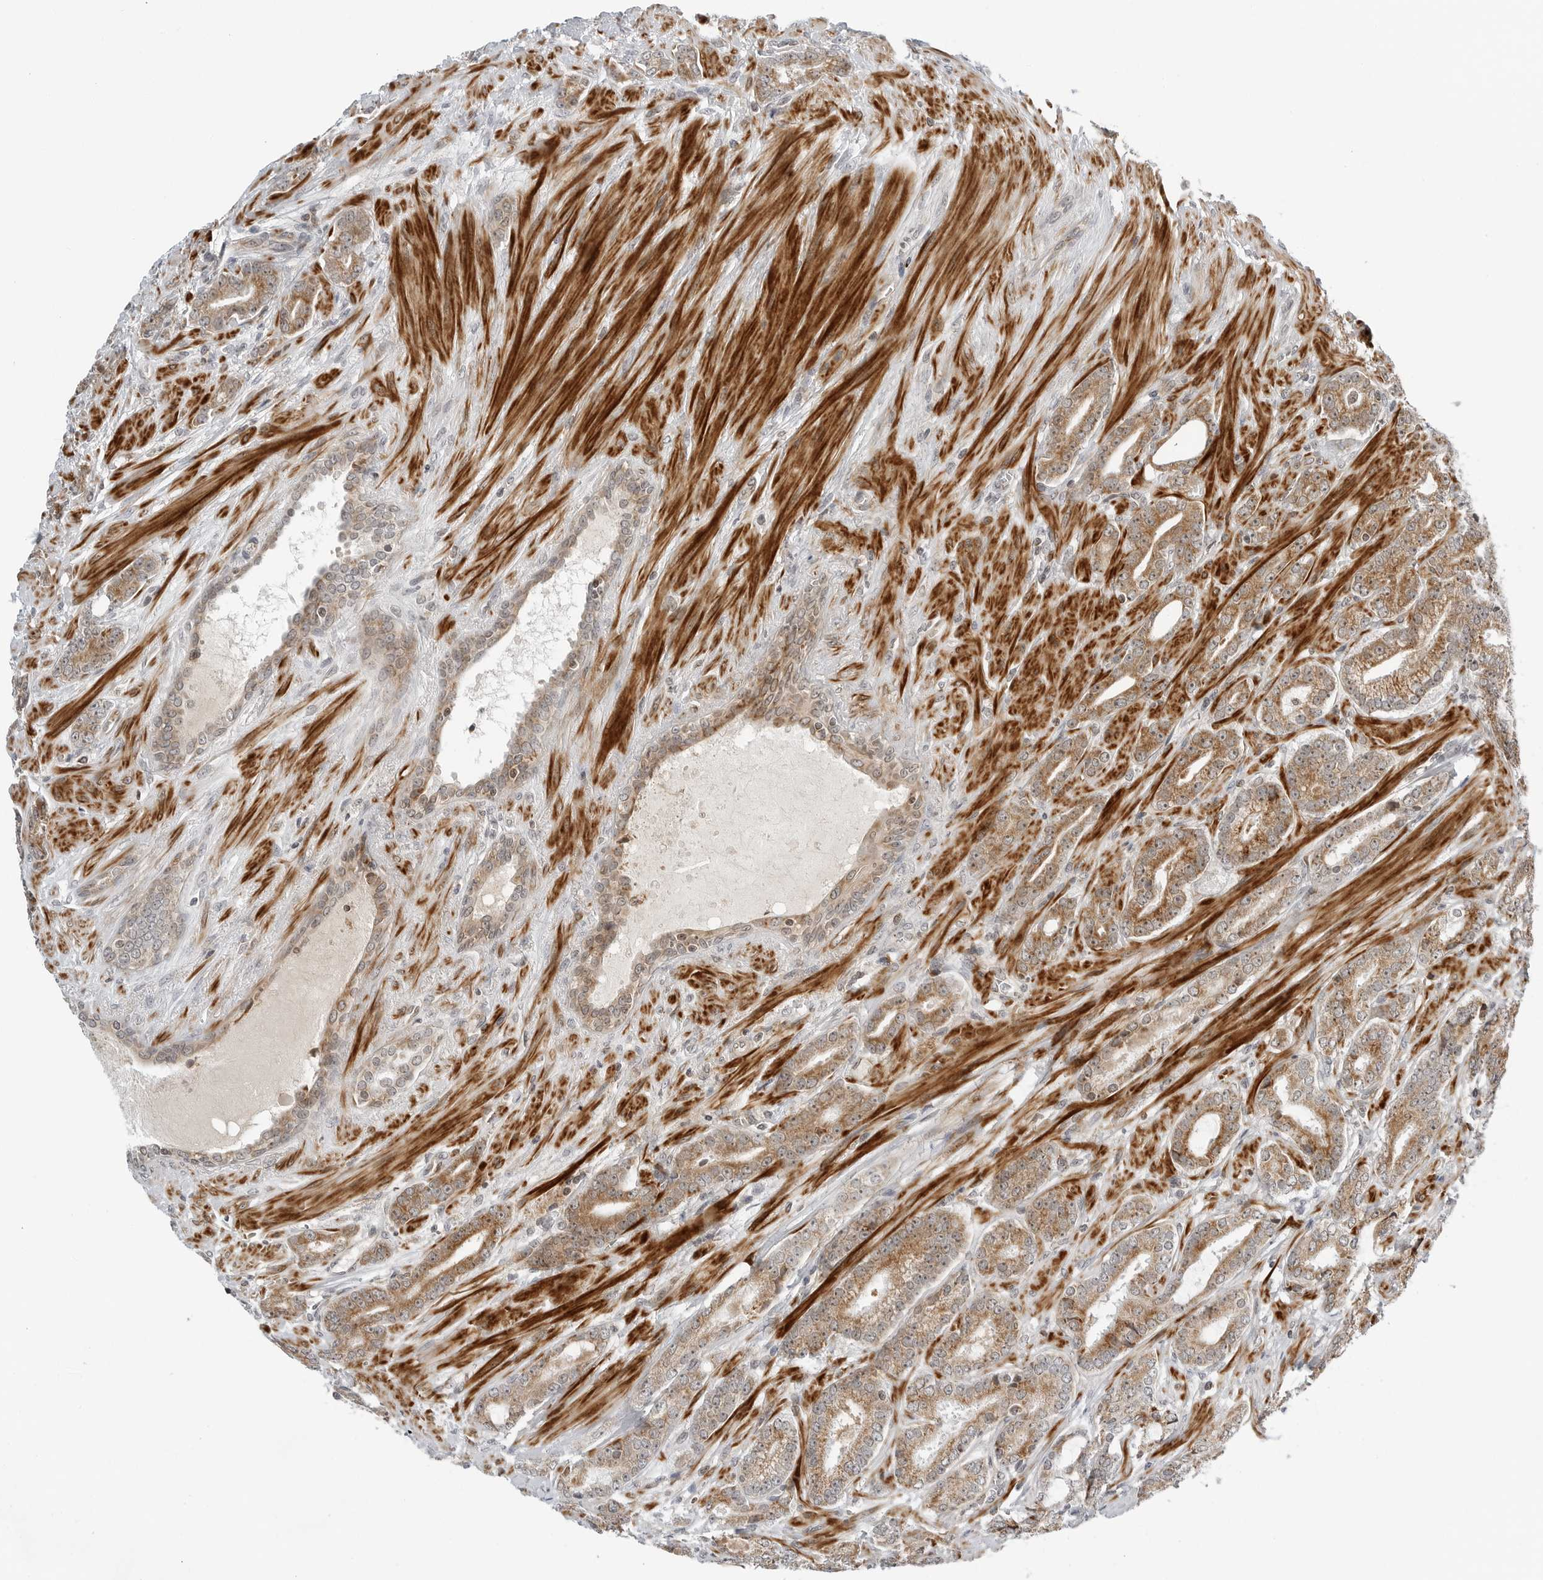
{"staining": {"intensity": "moderate", "quantity": ">75%", "location": "cytoplasmic/membranous"}, "tissue": "prostate cancer", "cell_type": "Tumor cells", "image_type": "cancer", "snomed": [{"axis": "morphology", "description": "Adenocarcinoma, High grade"}, {"axis": "topography", "description": "Prostate"}], "caption": "Immunohistochemistry (IHC) (DAB (3,3'-diaminobenzidine)) staining of human prostate cancer shows moderate cytoplasmic/membranous protein expression in about >75% of tumor cells.", "gene": "PEX2", "patient": {"sex": "male", "age": 73}}